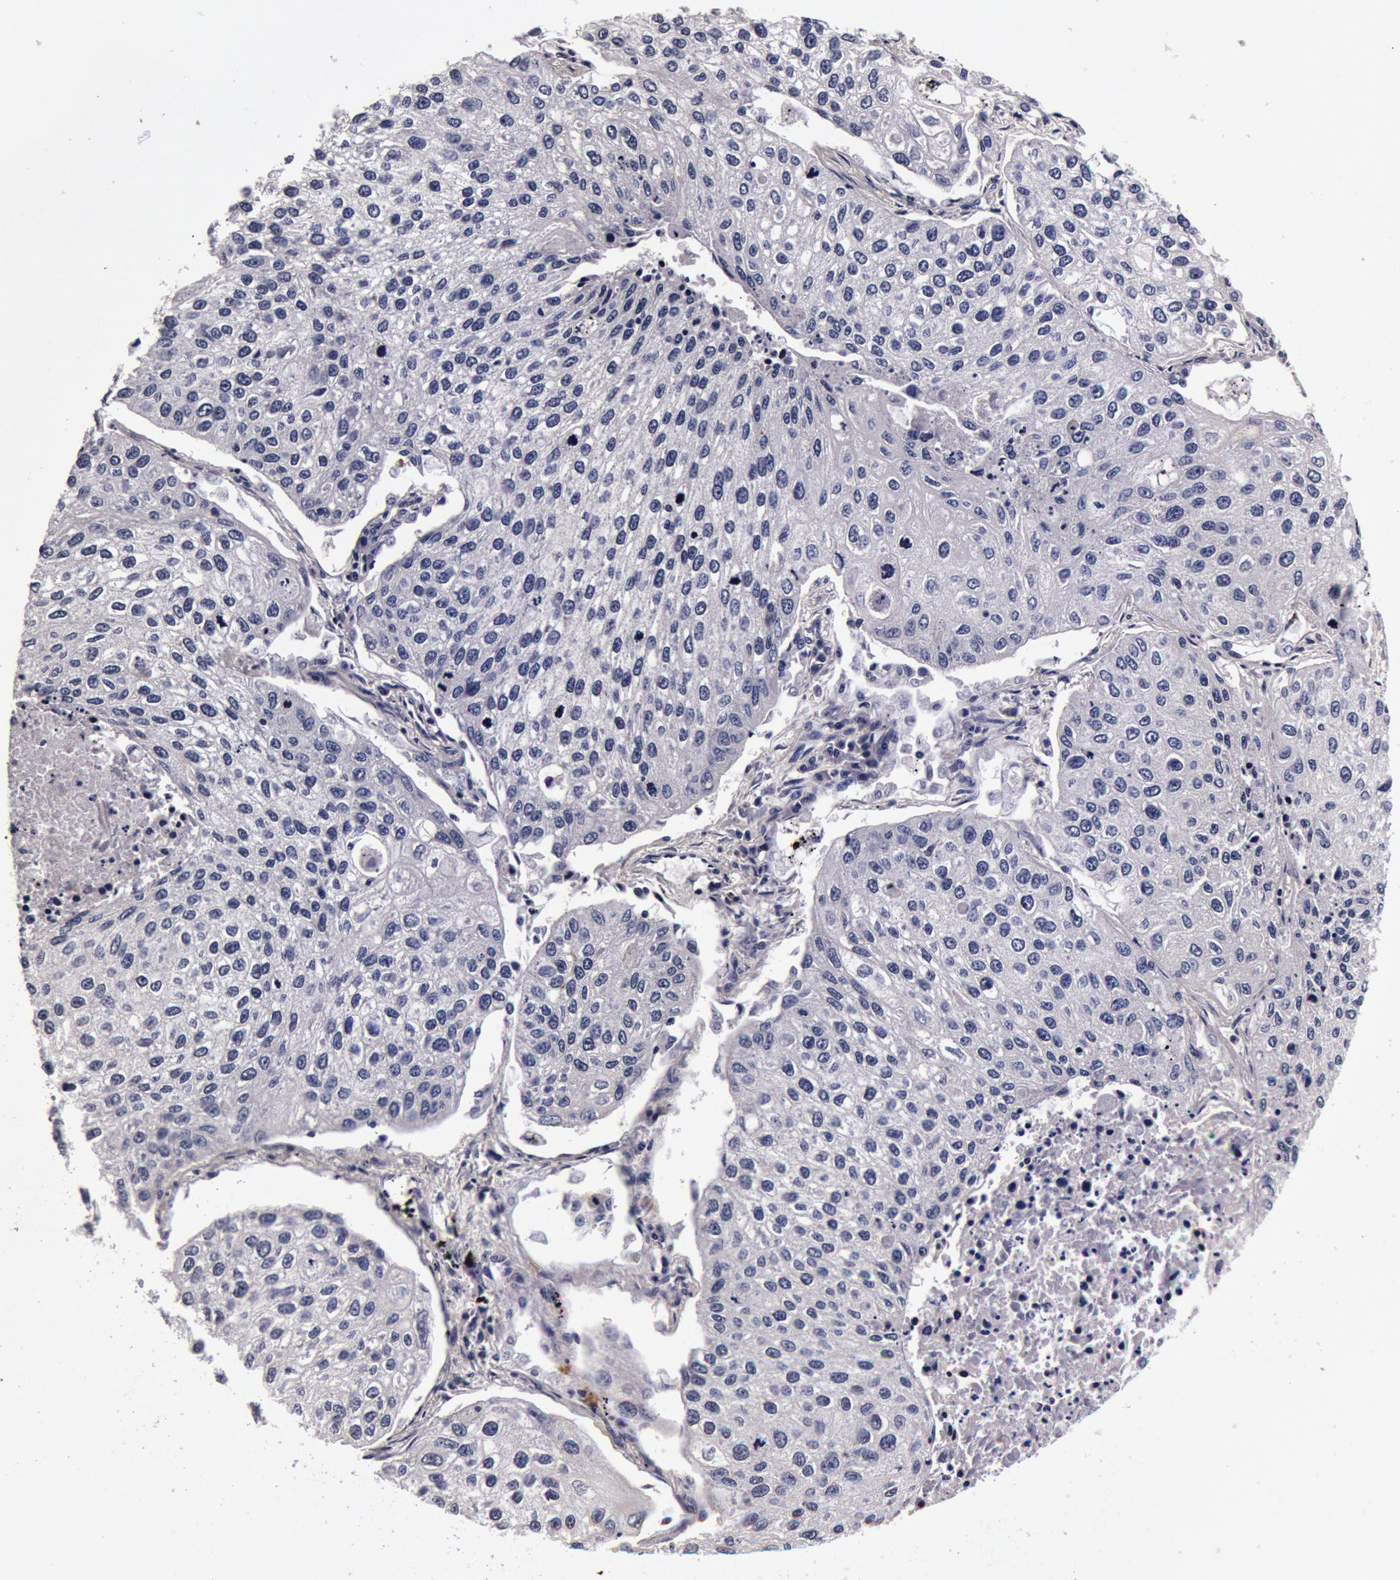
{"staining": {"intensity": "negative", "quantity": "none", "location": "none"}, "tissue": "lung cancer", "cell_type": "Tumor cells", "image_type": "cancer", "snomed": [{"axis": "morphology", "description": "Squamous cell carcinoma, NOS"}, {"axis": "topography", "description": "Lung"}], "caption": "Immunohistochemistry micrograph of neoplastic tissue: lung cancer stained with DAB (3,3'-diaminobenzidine) exhibits no significant protein positivity in tumor cells. Brightfield microscopy of IHC stained with DAB (3,3'-diaminobenzidine) (brown) and hematoxylin (blue), captured at high magnification.", "gene": "CCDC22", "patient": {"sex": "male", "age": 75}}